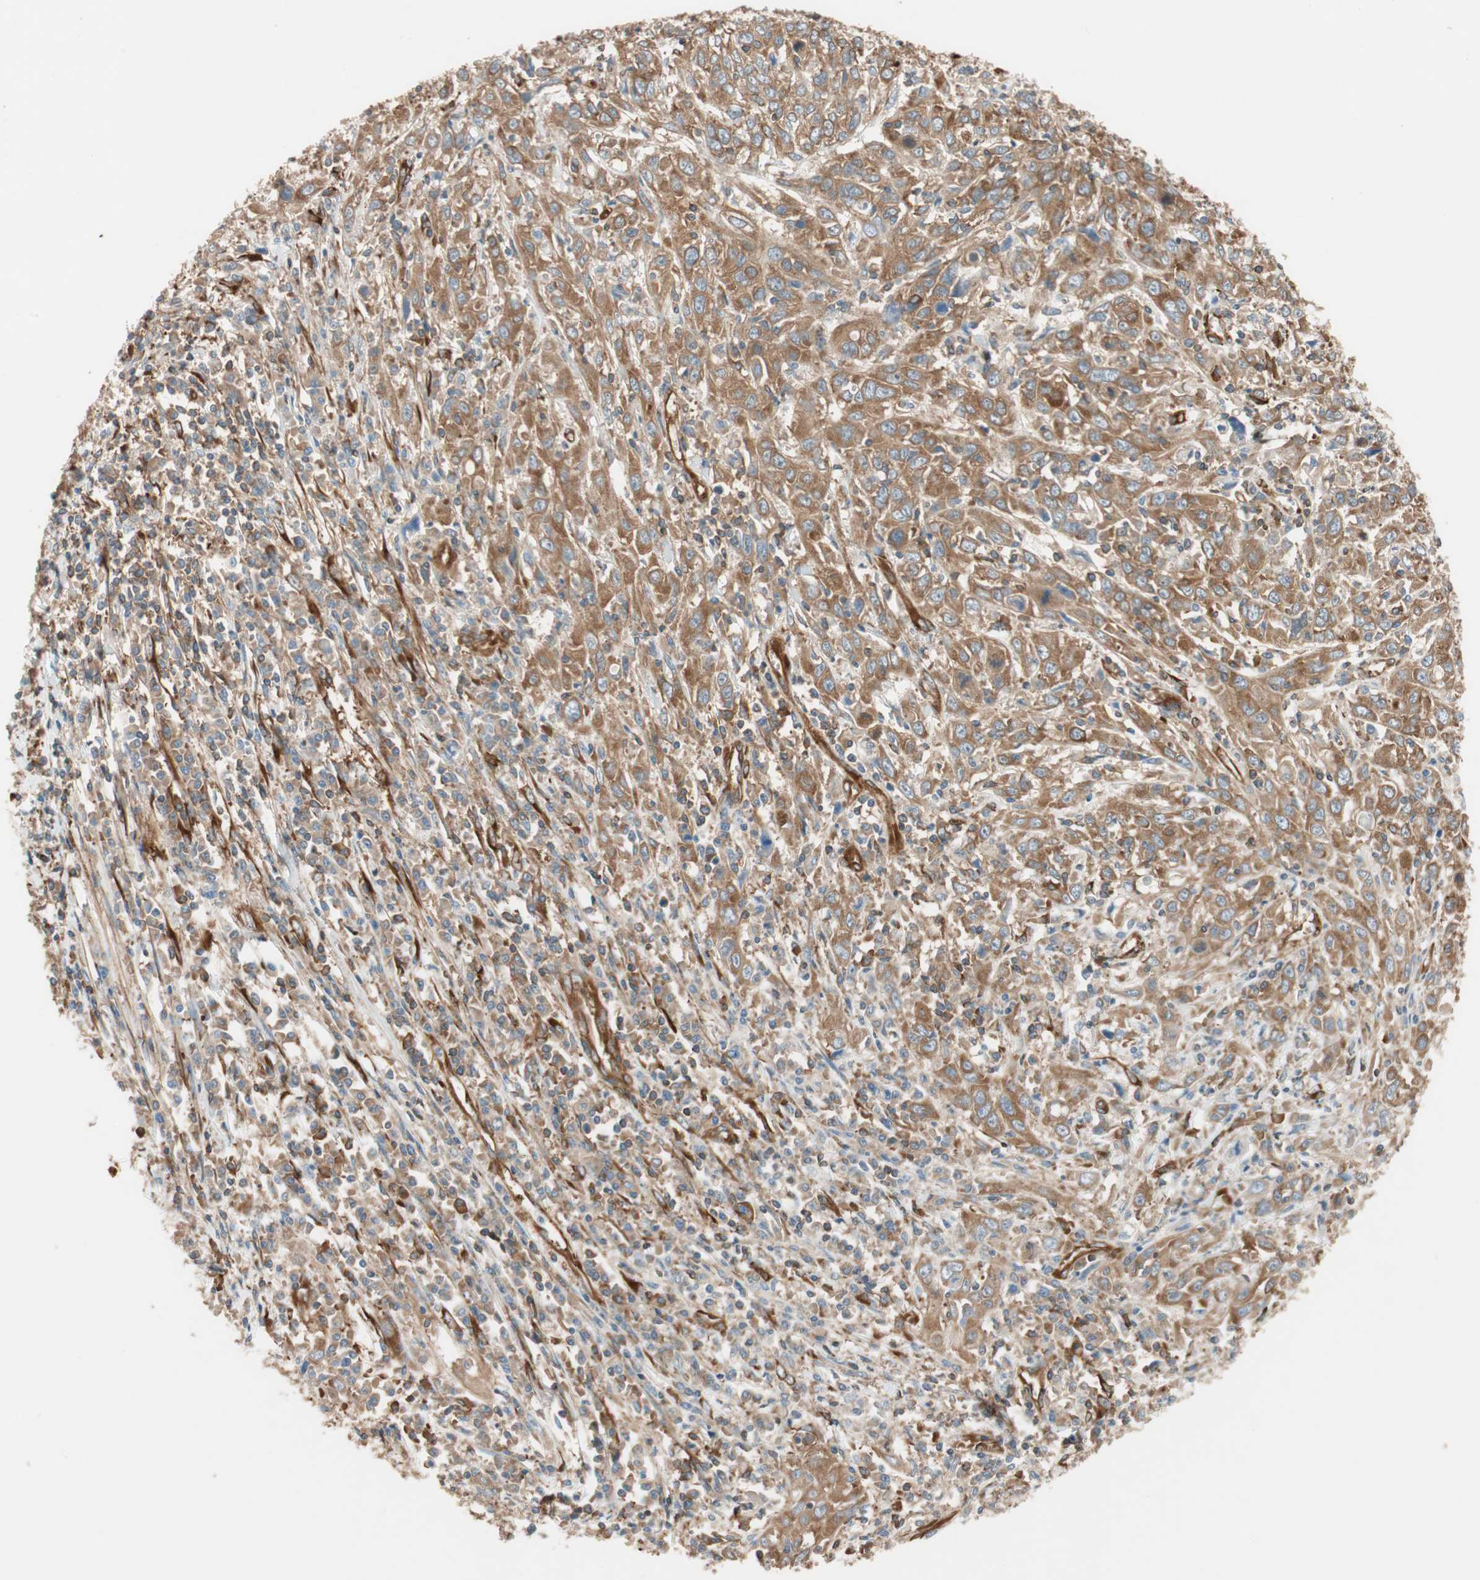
{"staining": {"intensity": "moderate", "quantity": ">75%", "location": "cytoplasmic/membranous"}, "tissue": "cervical cancer", "cell_type": "Tumor cells", "image_type": "cancer", "snomed": [{"axis": "morphology", "description": "Squamous cell carcinoma, NOS"}, {"axis": "topography", "description": "Cervix"}], "caption": "Human squamous cell carcinoma (cervical) stained with a brown dye shows moderate cytoplasmic/membranous positive staining in about >75% of tumor cells.", "gene": "WASL", "patient": {"sex": "female", "age": 46}}